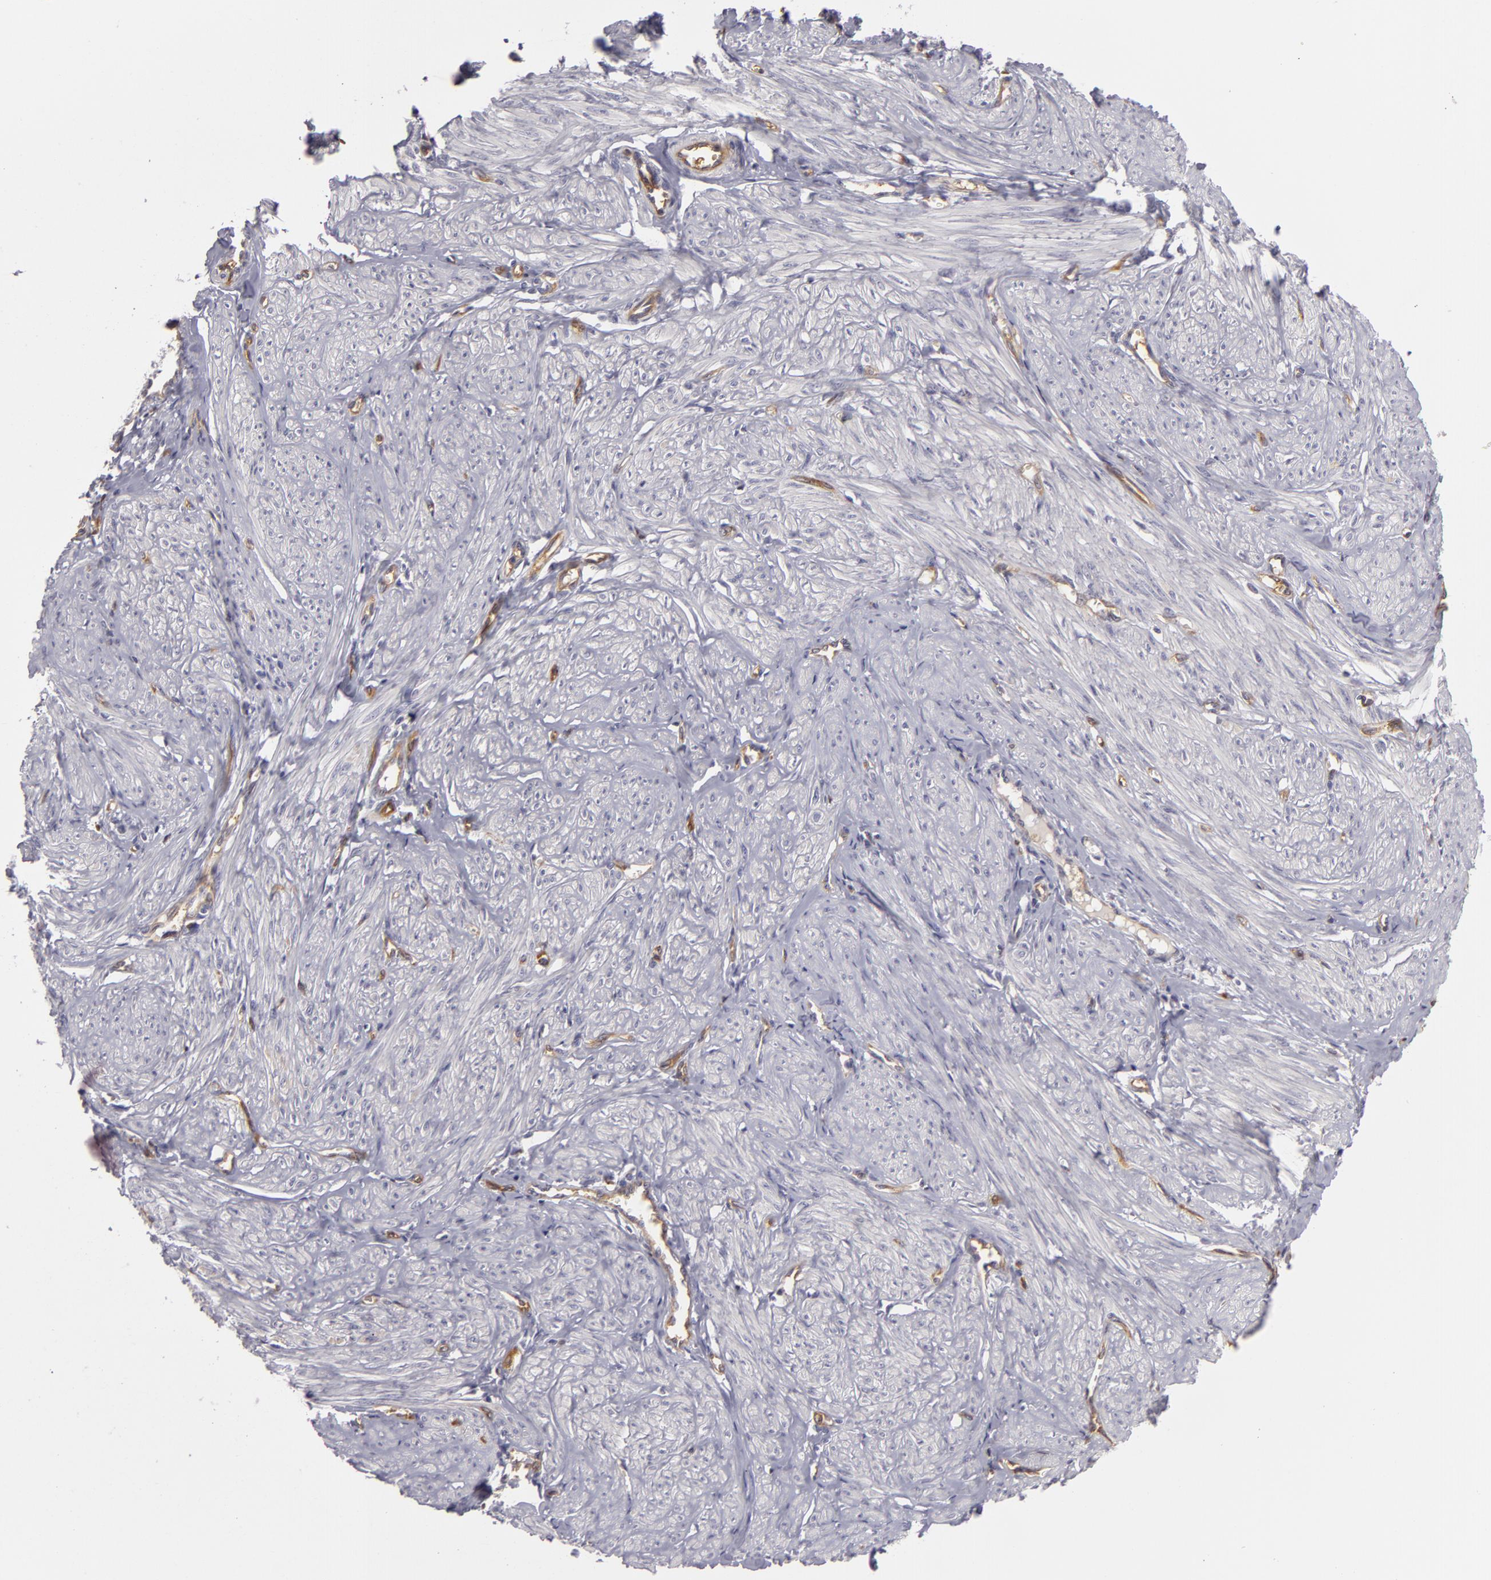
{"staining": {"intensity": "negative", "quantity": "none", "location": "none"}, "tissue": "smooth muscle", "cell_type": "Smooth muscle cells", "image_type": "normal", "snomed": [{"axis": "morphology", "description": "Normal tissue, NOS"}, {"axis": "topography", "description": "Uterus"}], "caption": "DAB (3,3'-diaminobenzidine) immunohistochemical staining of unremarkable human smooth muscle displays no significant expression in smooth muscle cells. (DAB IHC with hematoxylin counter stain).", "gene": "ZNF229", "patient": {"sex": "female", "age": 45}}